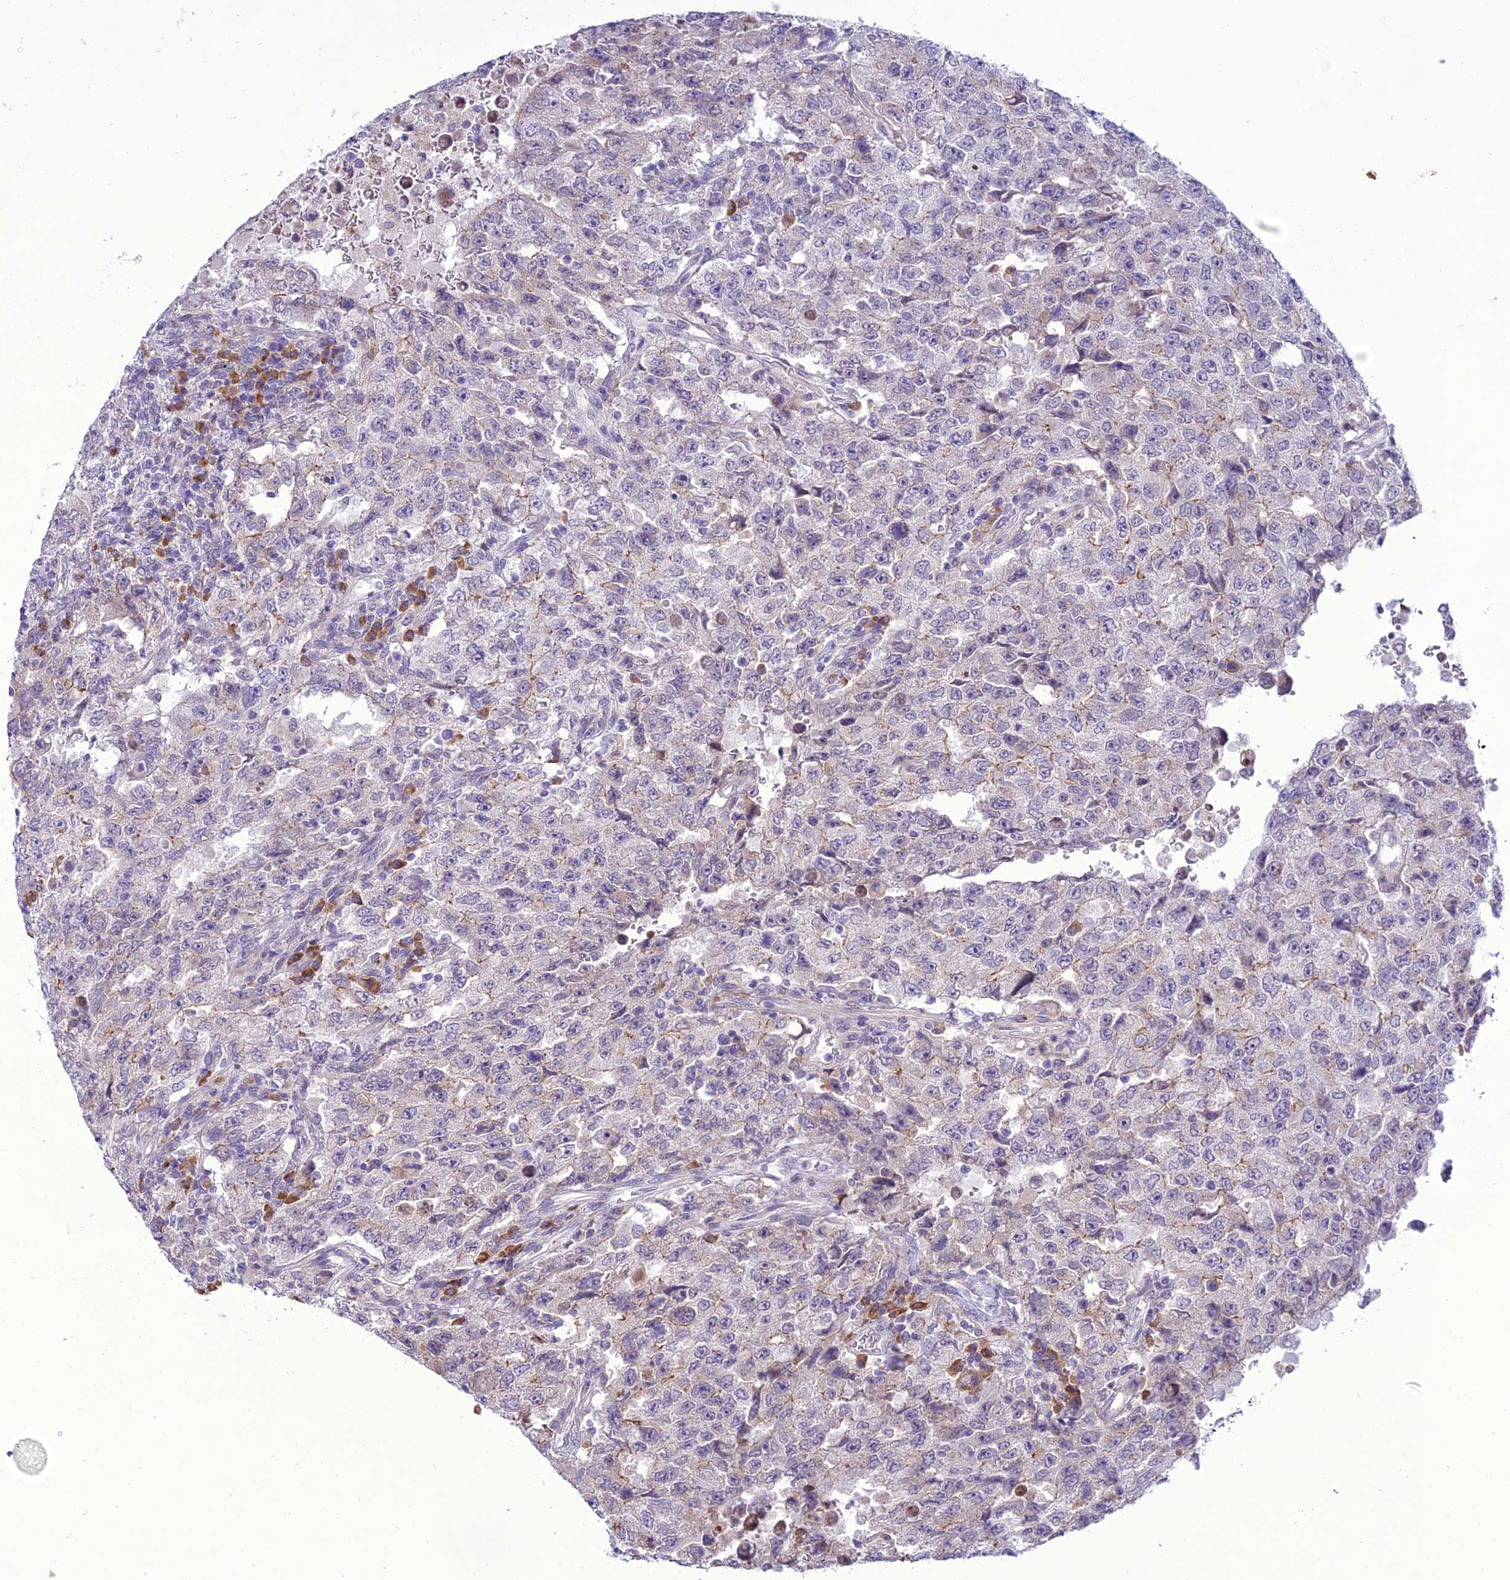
{"staining": {"intensity": "weak", "quantity": "<25%", "location": "cytoplasmic/membranous"}, "tissue": "testis cancer", "cell_type": "Tumor cells", "image_type": "cancer", "snomed": [{"axis": "morphology", "description": "Carcinoma, Embryonal, NOS"}, {"axis": "topography", "description": "Testis"}], "caption": "Photomicrograph shows no significant protein positivity in tumor cells of testis cancer (embryonal carcinoma).", "gene": "NEURL2", "patient": {"sex": "male", "age": 26}}